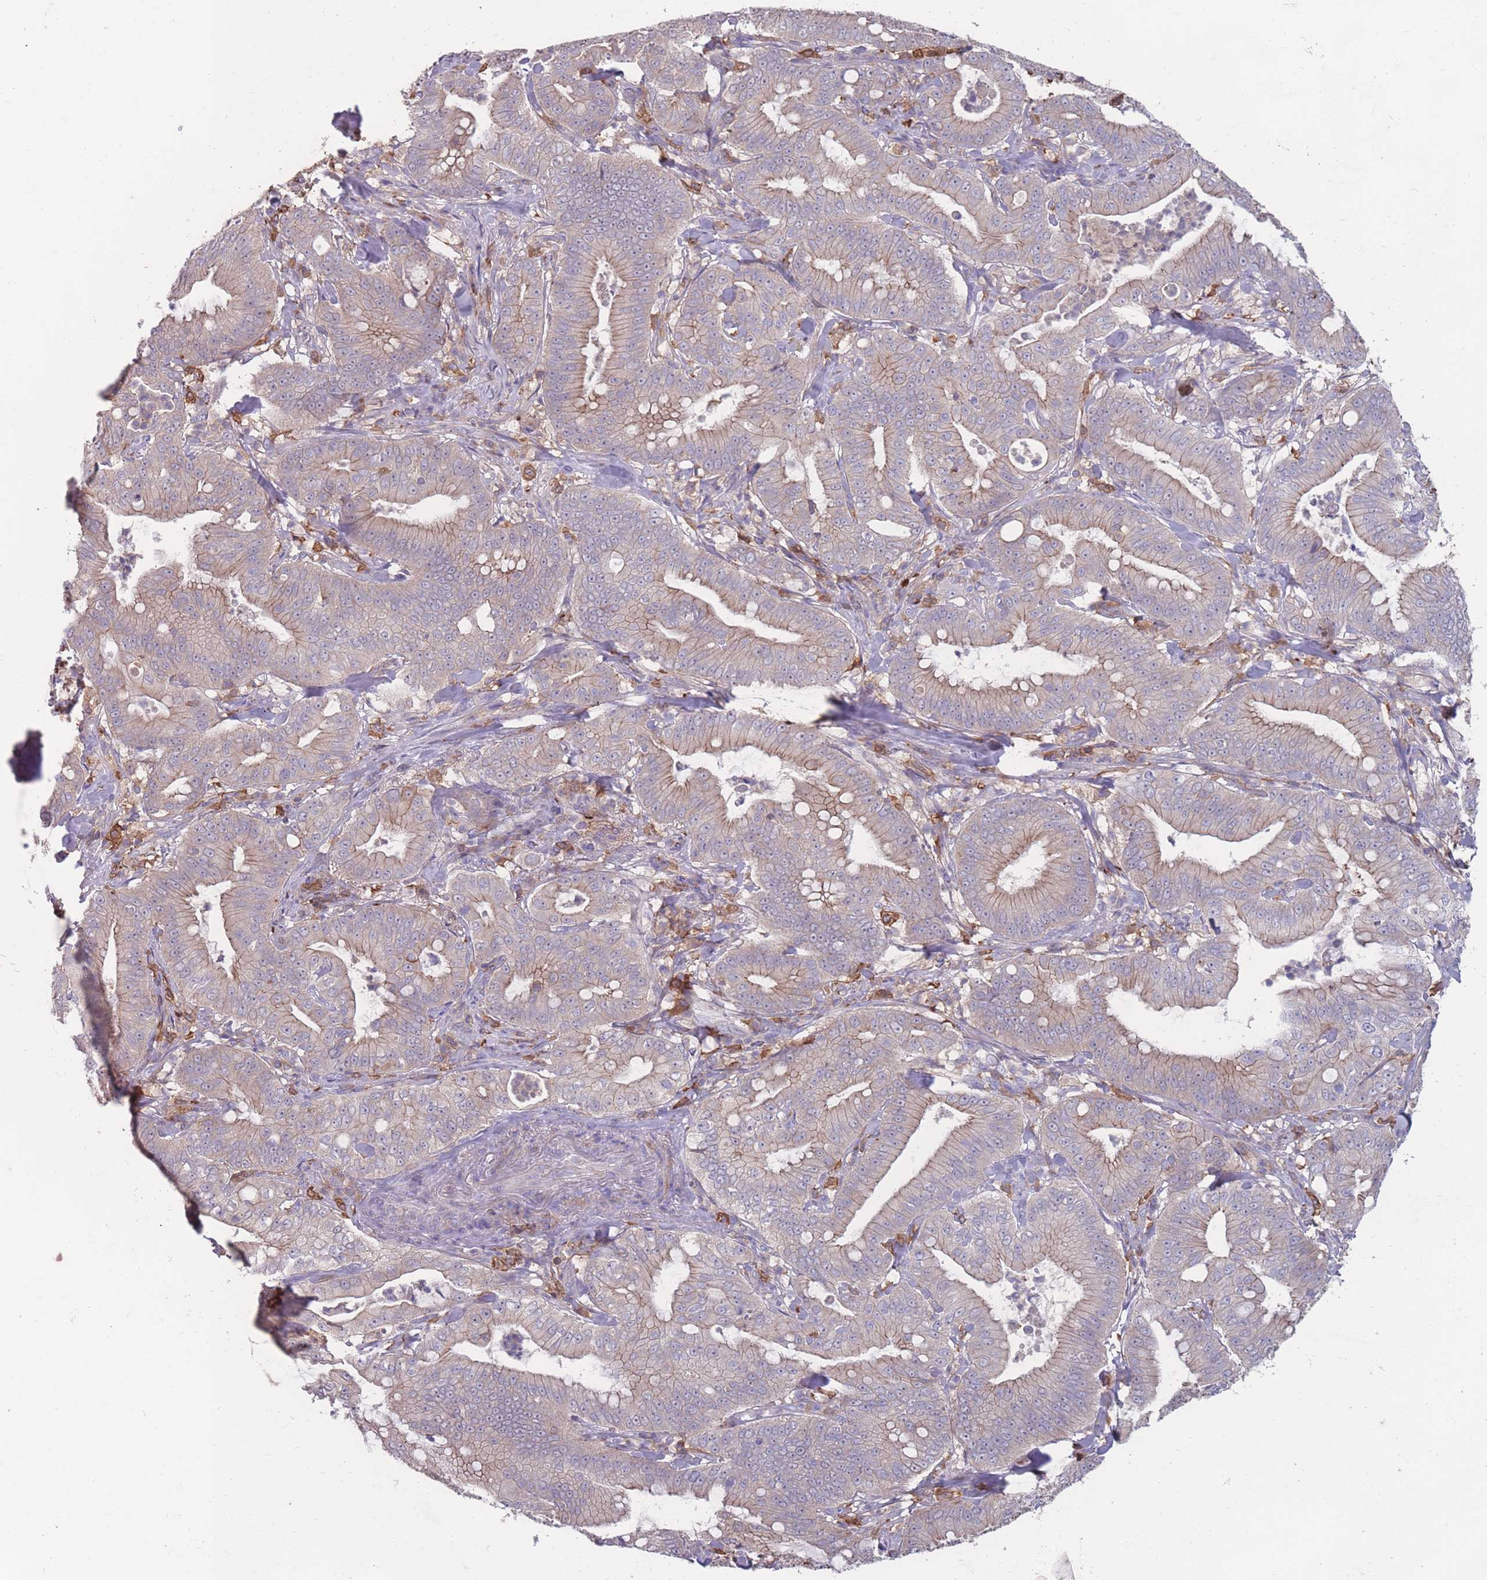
{"staining": {"intensity": "weak", "quantity": "25%-75%", "location": "cytoplasmic/membranous"}, "tissue": "pancreatic cancer", "cell_type": "Tumor cells", "image_type": "cancer", "snomed": [{"axis": "morphology", "description": "Adenocarcinoma, NOS"}, {"axis": "topography", "description": "Pancreas"}], "caption": "IHC micrograph of neoplastic tissue: pancreatic cancer stained using IHC shows low levels of weak protein expression localized specifically in the cytoplasmic/membranous of tumor cells, appearing as a cytoplasmic/membranous brown color.", "gene": "CD33", "patient": {"sex": "male", "age": 71}}